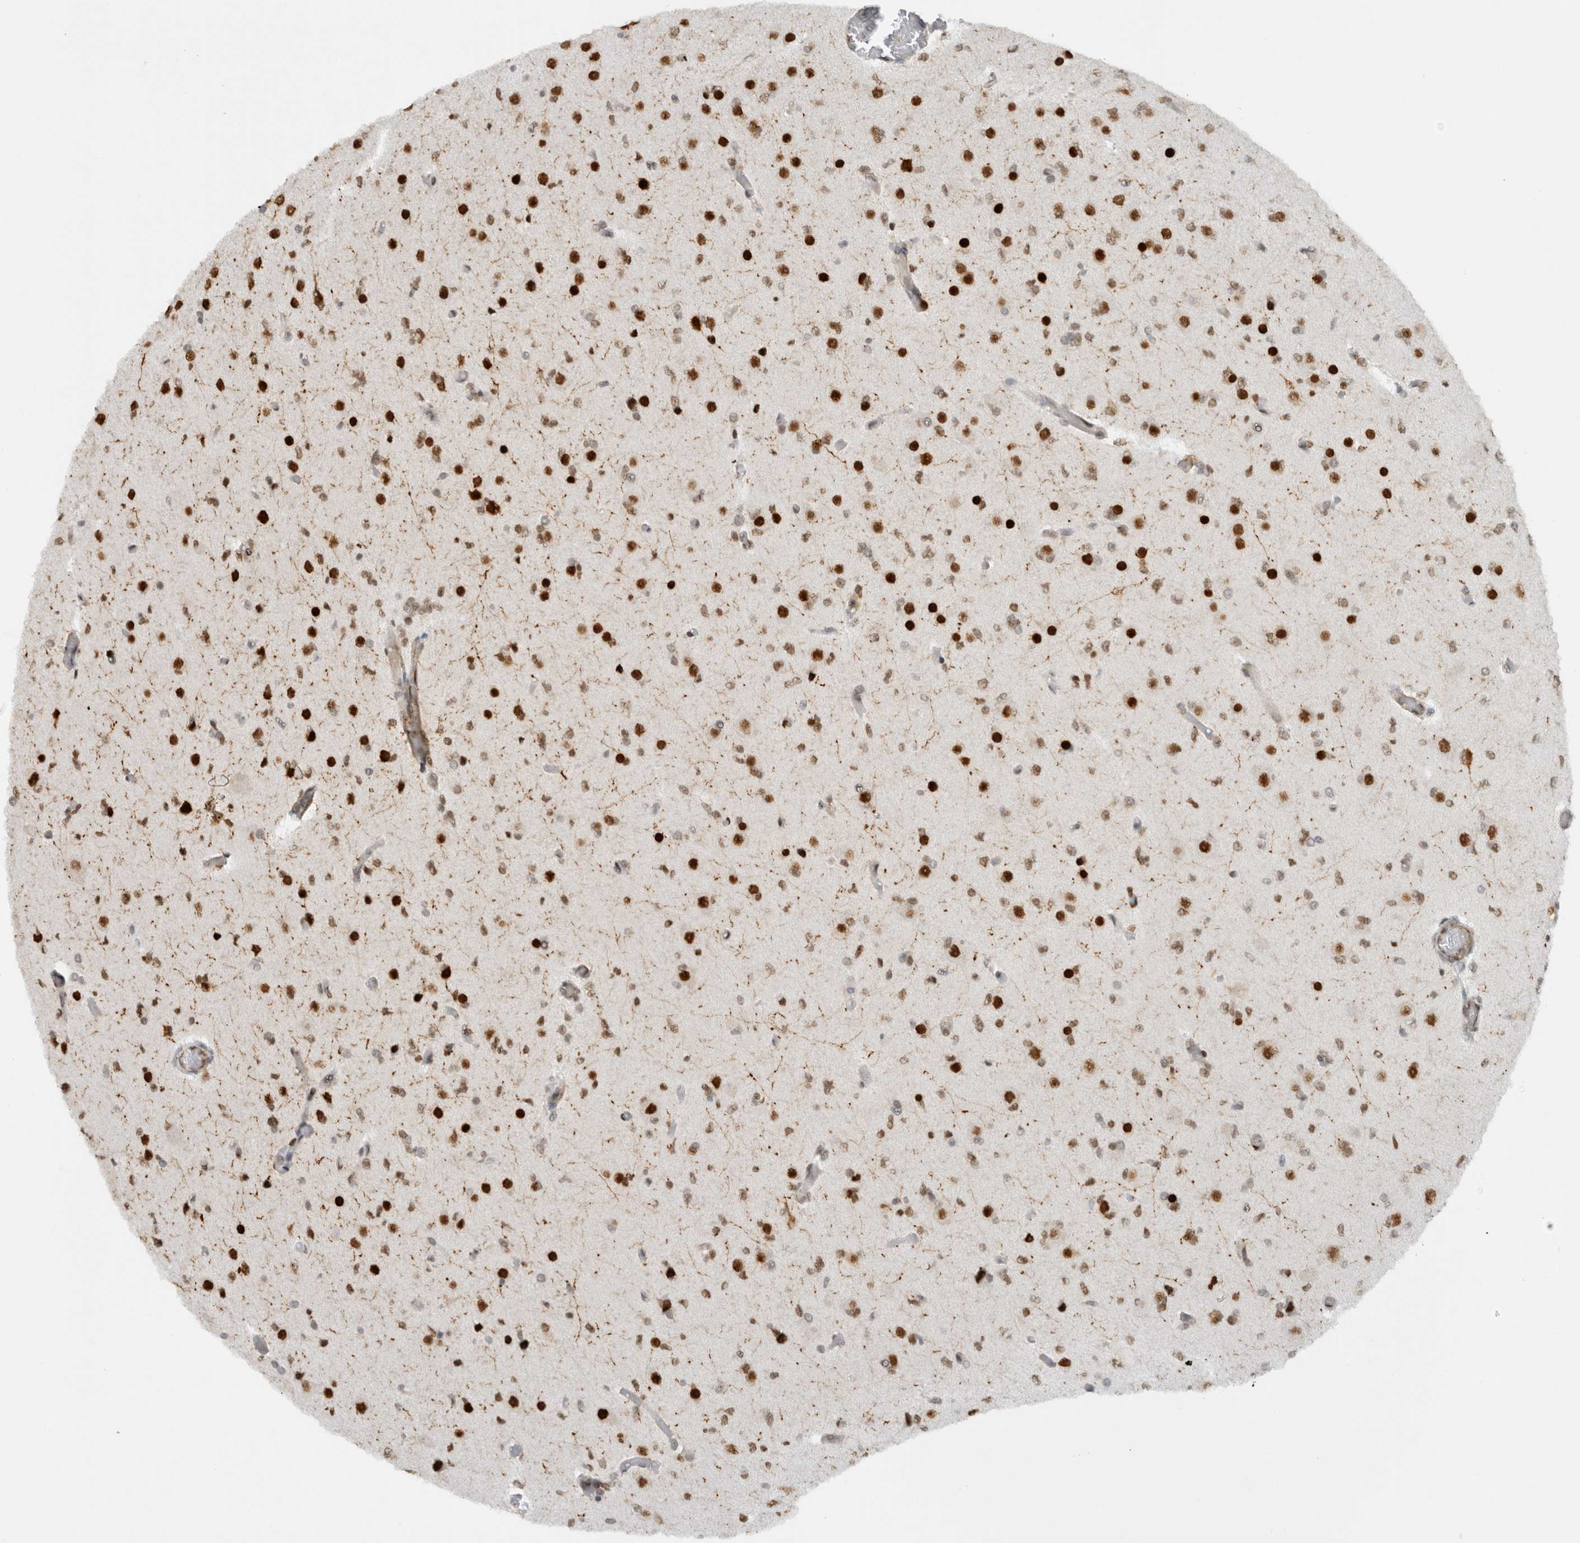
{"staining": {"intensity": "strong", "quantity": ">75%", "location": "nuclear"}, "tissue": "glioma", "cell_type": "Tumor cells", "image_type": "cancer", "snomed": [{"axis": "morphology", "description": "Glioma, malignant, Low grade"}, {"axis": "topography", "description": "Brain"}], "caption": "Protein staining exhibits strong nuclear staining in approximately >75% of tumor cells in low-grade glioma (malignant). The protein of interest is stained brown, and the nuclei are stained in blue (DAB (3,3'-diaminobenzidine) IHC with brightfield microscopy, high magnification).", "gene": "HNRNPR", "patient": {"sex": "female", "age": 22}}